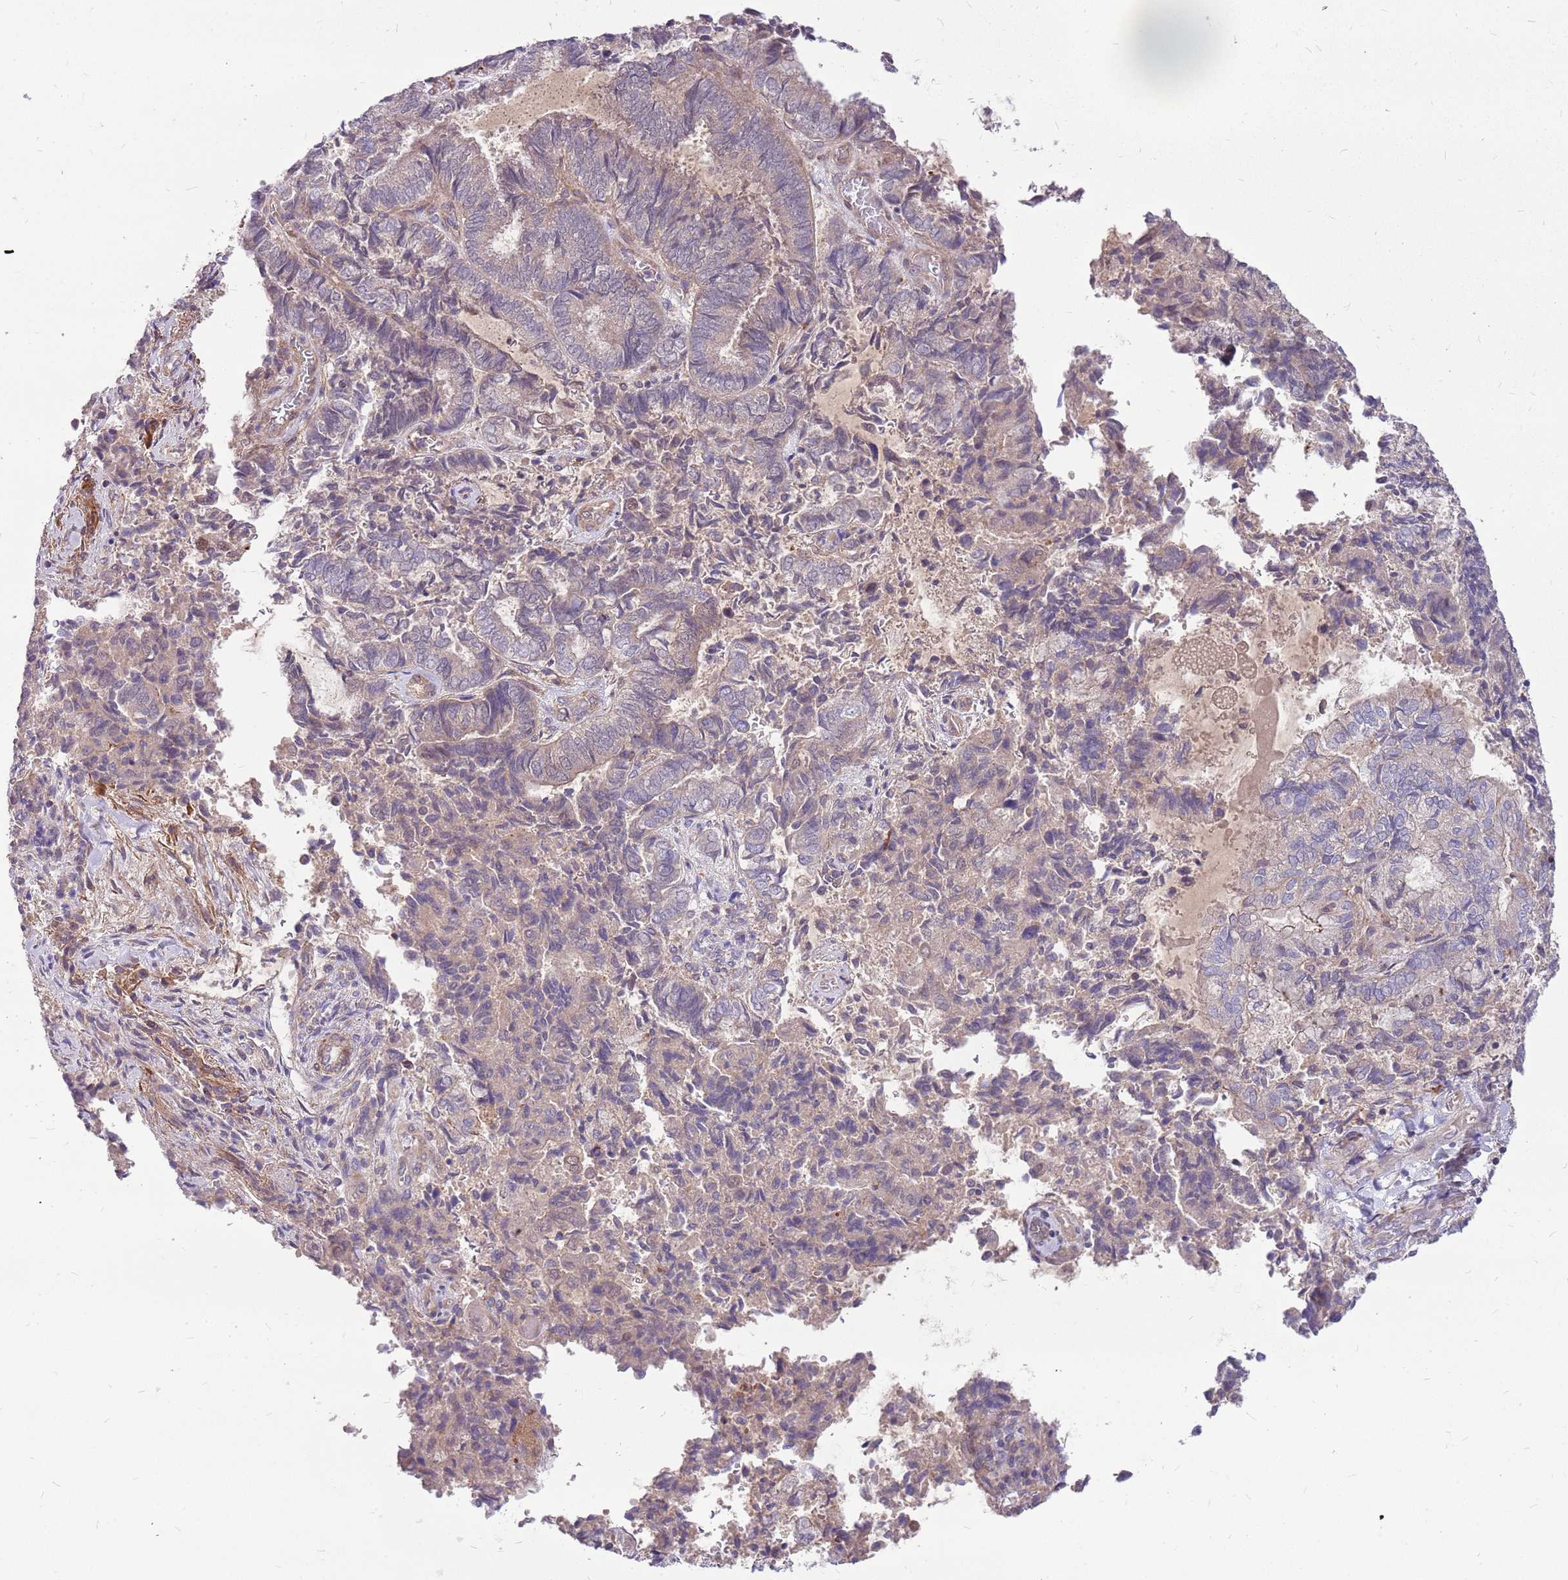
{"staining": {"intensity": "negative", "quantity": "none", "location": "none"}, "tissue": "endometrial cancer", "cell_type": "Tumor cells", "image_type": "cancer", "snomed": [{"axis": "morphology", "description": "Adenocarcinoma, NOS"}, {"axis": "topography", "description": "Endometrium"}], "caption": "Tumor cells are negative for brown protein staining in endometrial cancer. Brightfield microscopy of IHC stained with DAB (3,3'-diaminobenzidine) (brown) and hematoxylin (blue), captured at high magnification.", "gene": "MVD", "patient": {"sex": "female", "age": 80}}